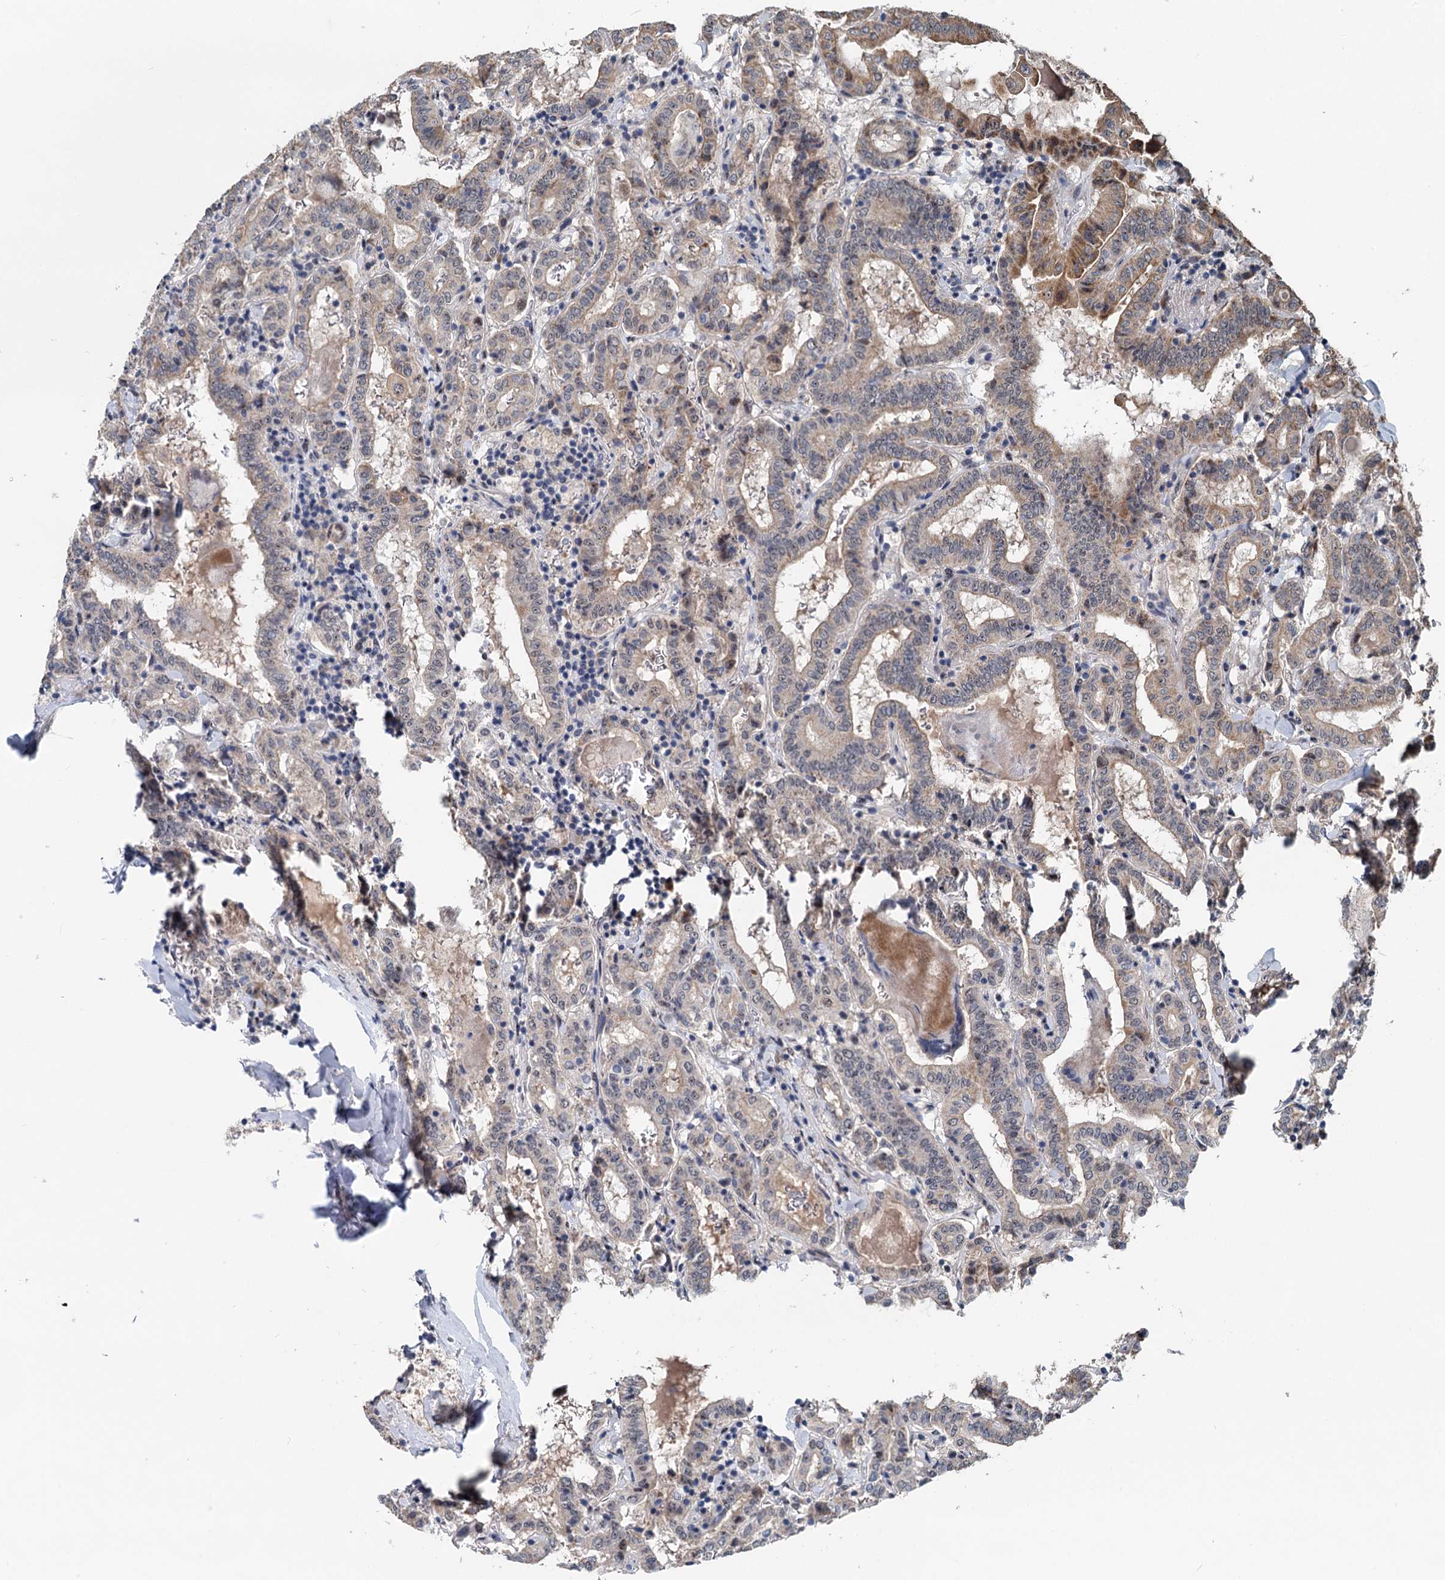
{"staining": {"intensity": "moderate", "quantity": "<25%", "location": "cytoplasmic/membranous"}, "tissue": "thyroid cancer", "cell_type": "Tumor cells", "image_type": "cancer", "snomed": [{"axis": "morphology", "description": "Papillary adenocarcinoma, NOS"}, {"axis": "topography", "description": "Thyroid gland"}], "caption": "IHC (DAB) staining of thyroid papillary adenocarcinoma shows moderate cytoplasmic/membranous protein positivity in approximately <25% of tumor cells. (DAB (3,3'-diaminobenzidine) IHC with brightfield microscopy, high magnification).", "gene": "RITA1", "patient": {"sex": "female", "age": 72}}